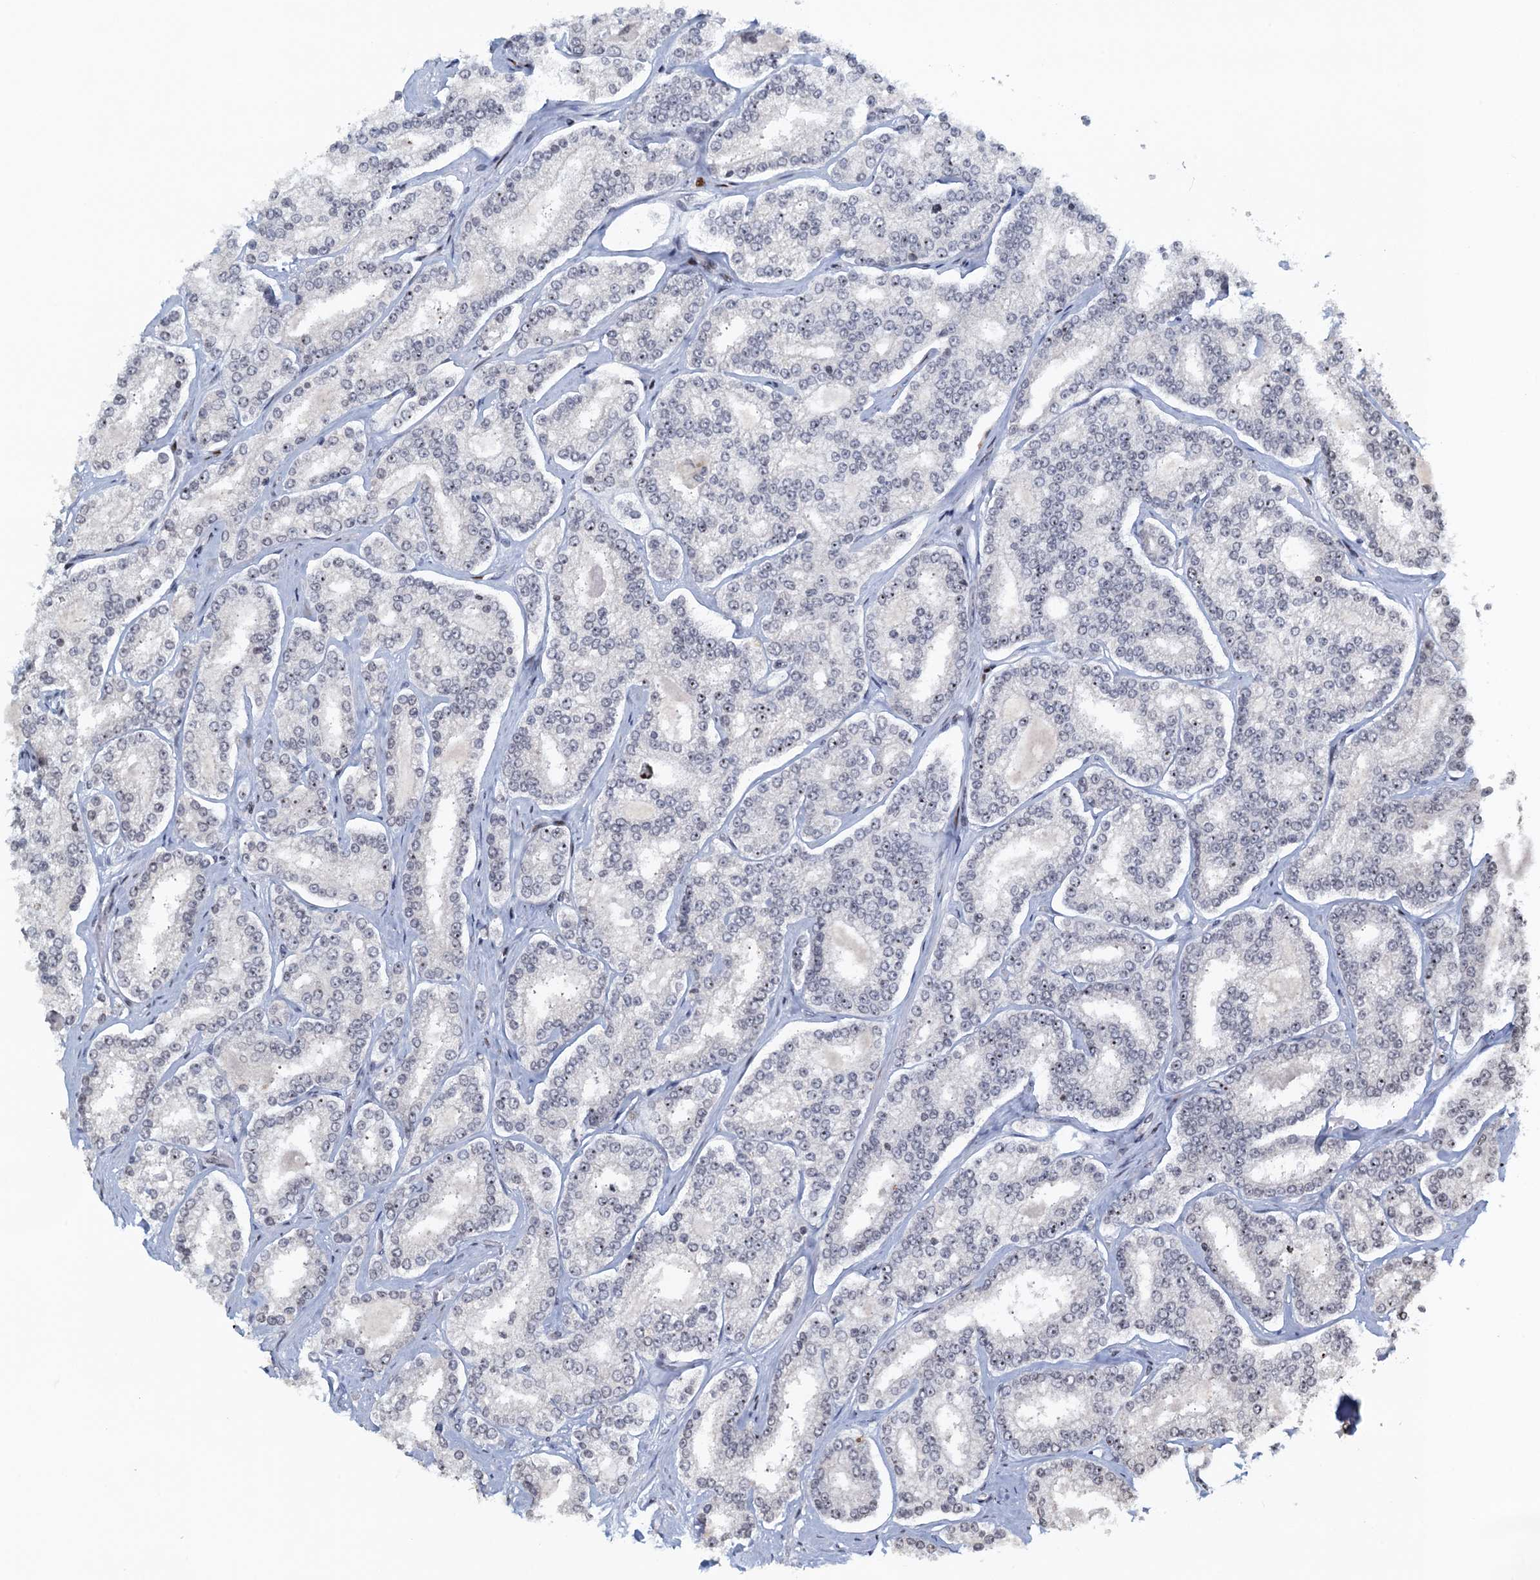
{"staining": {"intensity": "negative", "quantity": "none", "location": "none"}, "tissue": "prostate cancer", "cell_type": "Tumor cells", "image_type": "cancer", "snomed": [{"axis": "morphology", "description": "Normal tissue, NOS"}, {"axis": "morphology", "description": "Adenocarcinoma, High grade"}, {"axis": "topography", "description": "Prostate"}], "caption": "The IHC image has no significant staining in tumor cells of high-grade adenocarcinoma (prostate) tissue. (DAB immunohistochemistry visualized using brightfield microscopy, high magnification).", "gene": "FYB1", "patient": {"sex": "male", "age": 83}}